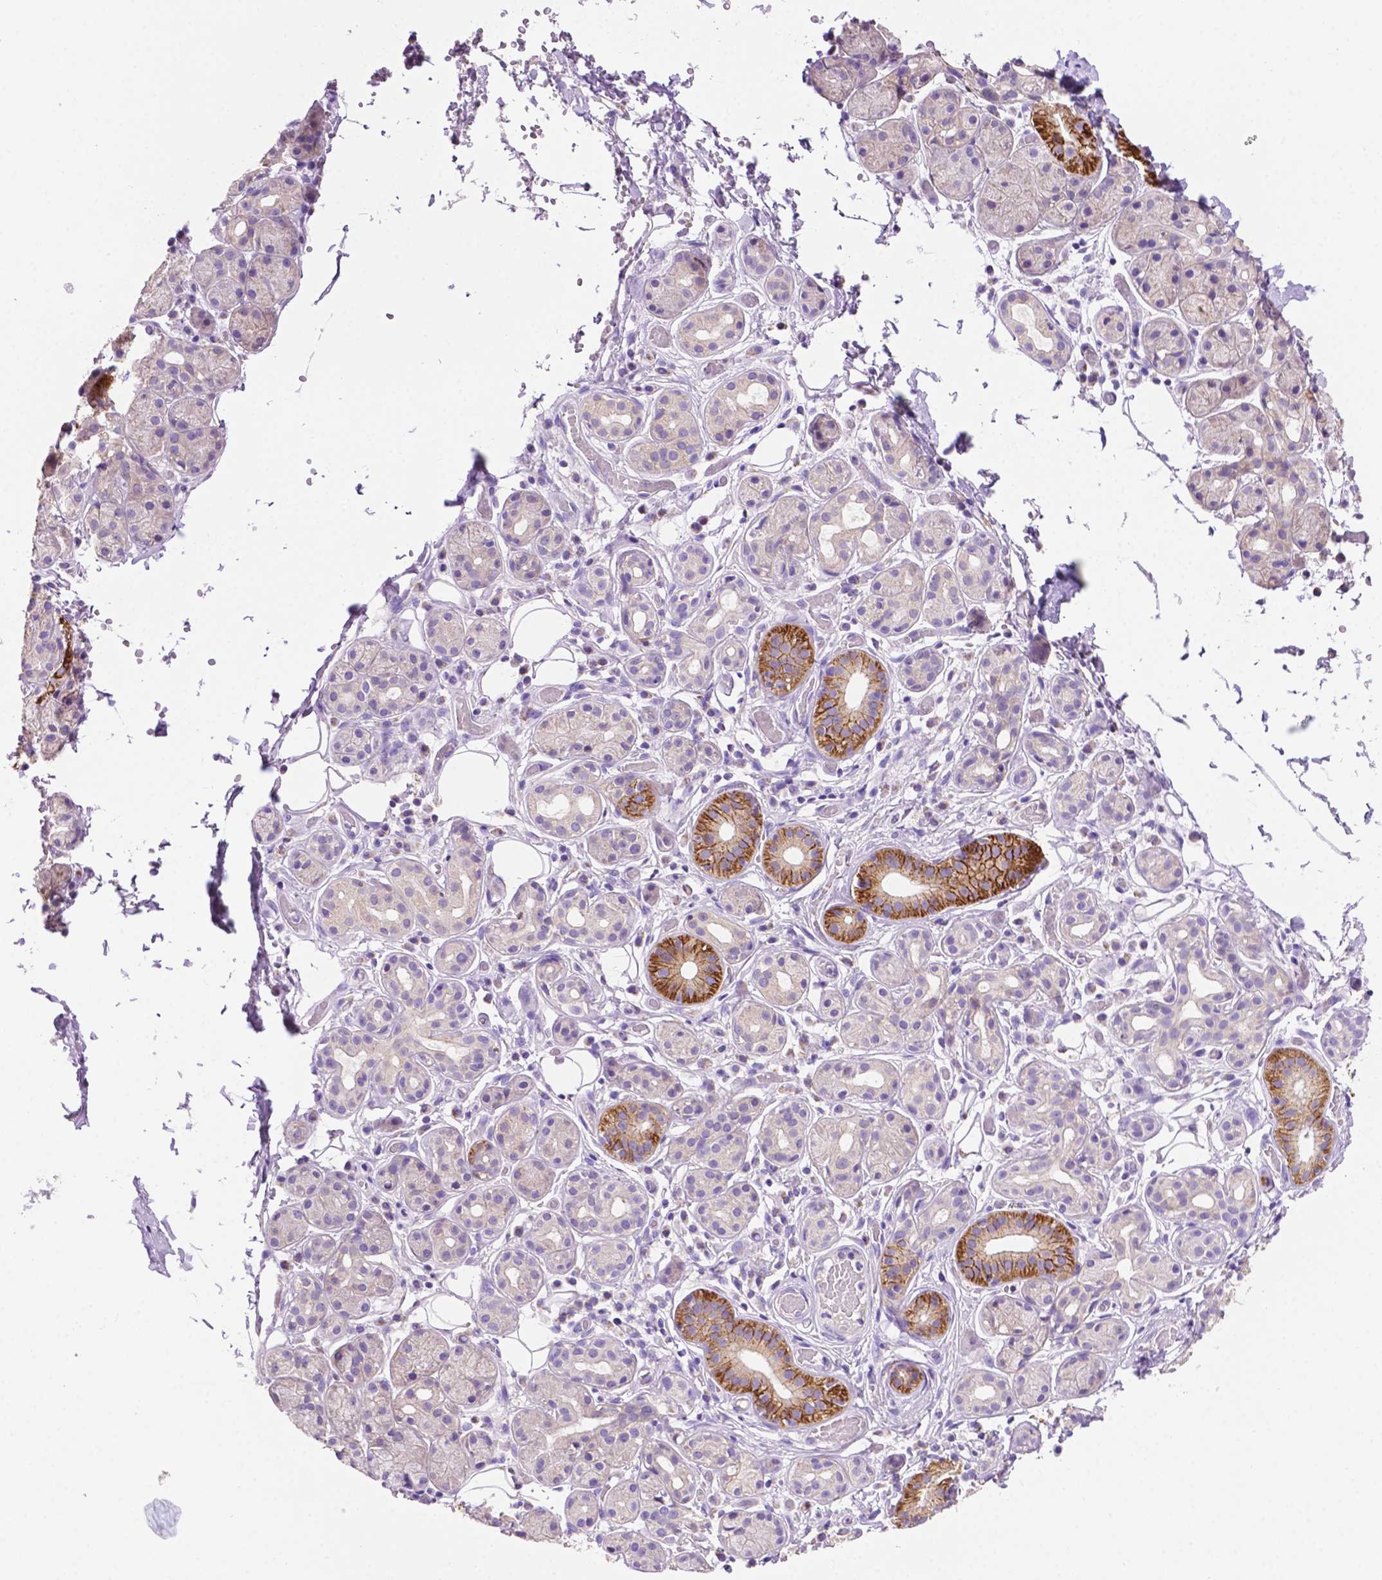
{"staining": {"intensity": "strong", "quantity": "<25%", "location": "cytoplasmic/membranous"}, "tissue": "salivary gland", "cell_type": "Glandular cells", "image_type": "normal", "snomed": [{"axis": "morphology", "description": "Normal tissue, NOS"}, {"axis": "topography", "description": "Salivary gland"}, {"axis": "topography", "description": "Peripheral nerve tissue"}], "caption": "Salivary gland stained for a protein shows strong cytoplasmic/membranous positivity in glandular cells. (DAB (3,3'-diaminobenzidine) IHC with brightfield microscopy, high magnification).", "gene": "PHYHIP", "patient": {"sex": "male", "age": 71}}